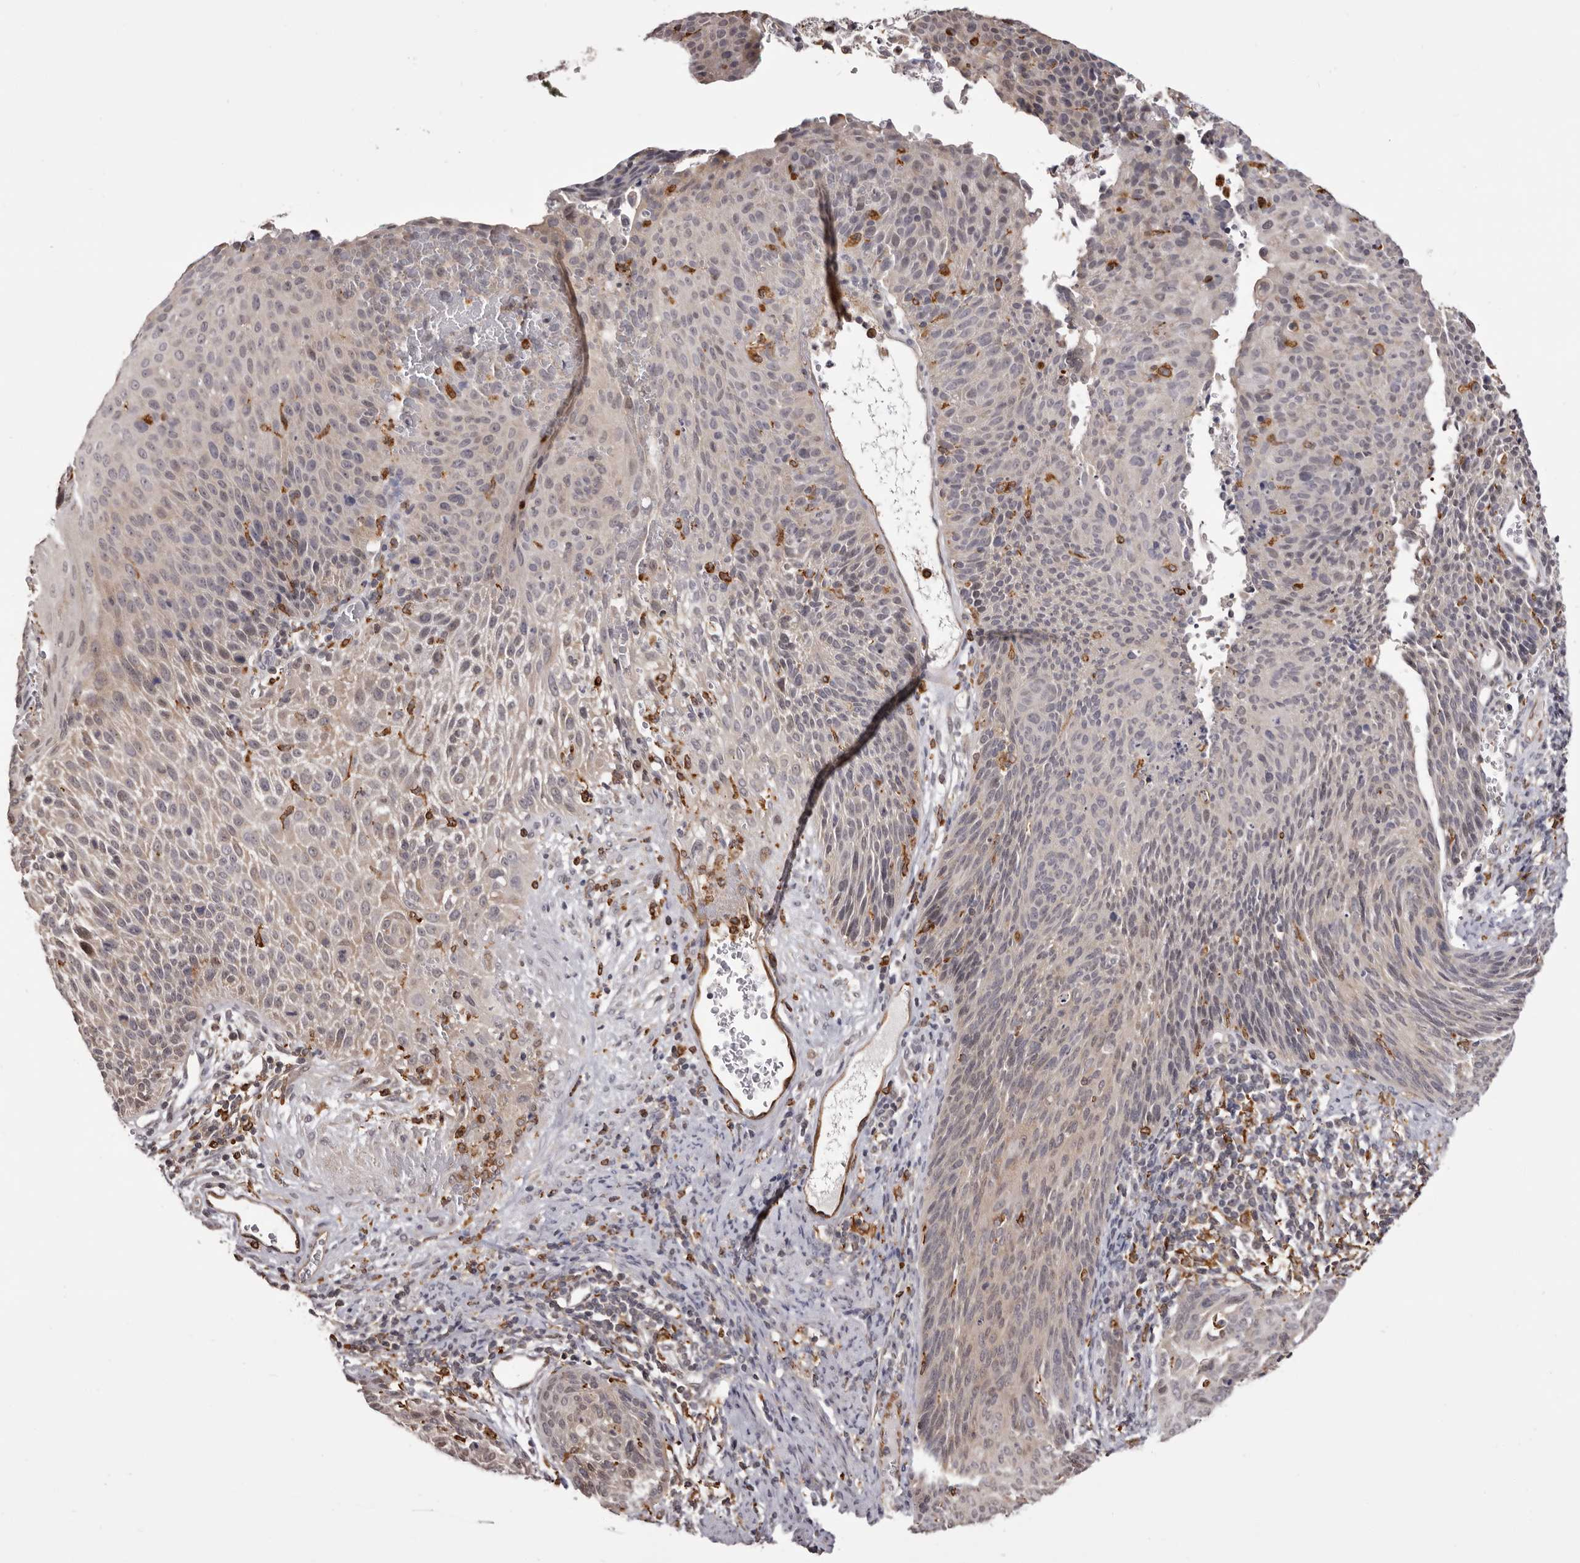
{"staining": {"intensity": "negative", "quantity": "none", "location": "none"}, "tissue": "cervical cancer", "cell_type": "Tumor cells", "image_type": "cancer", "snomed": [{"axis": "morphology", "description": "Squamous cell carcinoma, NOS"}, {"axis": "topography", "description": "Cervix"}], "caption": "Immunohistochemistry (IHC) micrograph of cervical squamous cell carcinoma stained for a protein (brown), which displays no staining in tumor cells. (Brightfield microscopy of DAB immunohistochemistry at high magnification).", "gene": "TNNI1", "patient": {"sex": "female", "age": 55}}